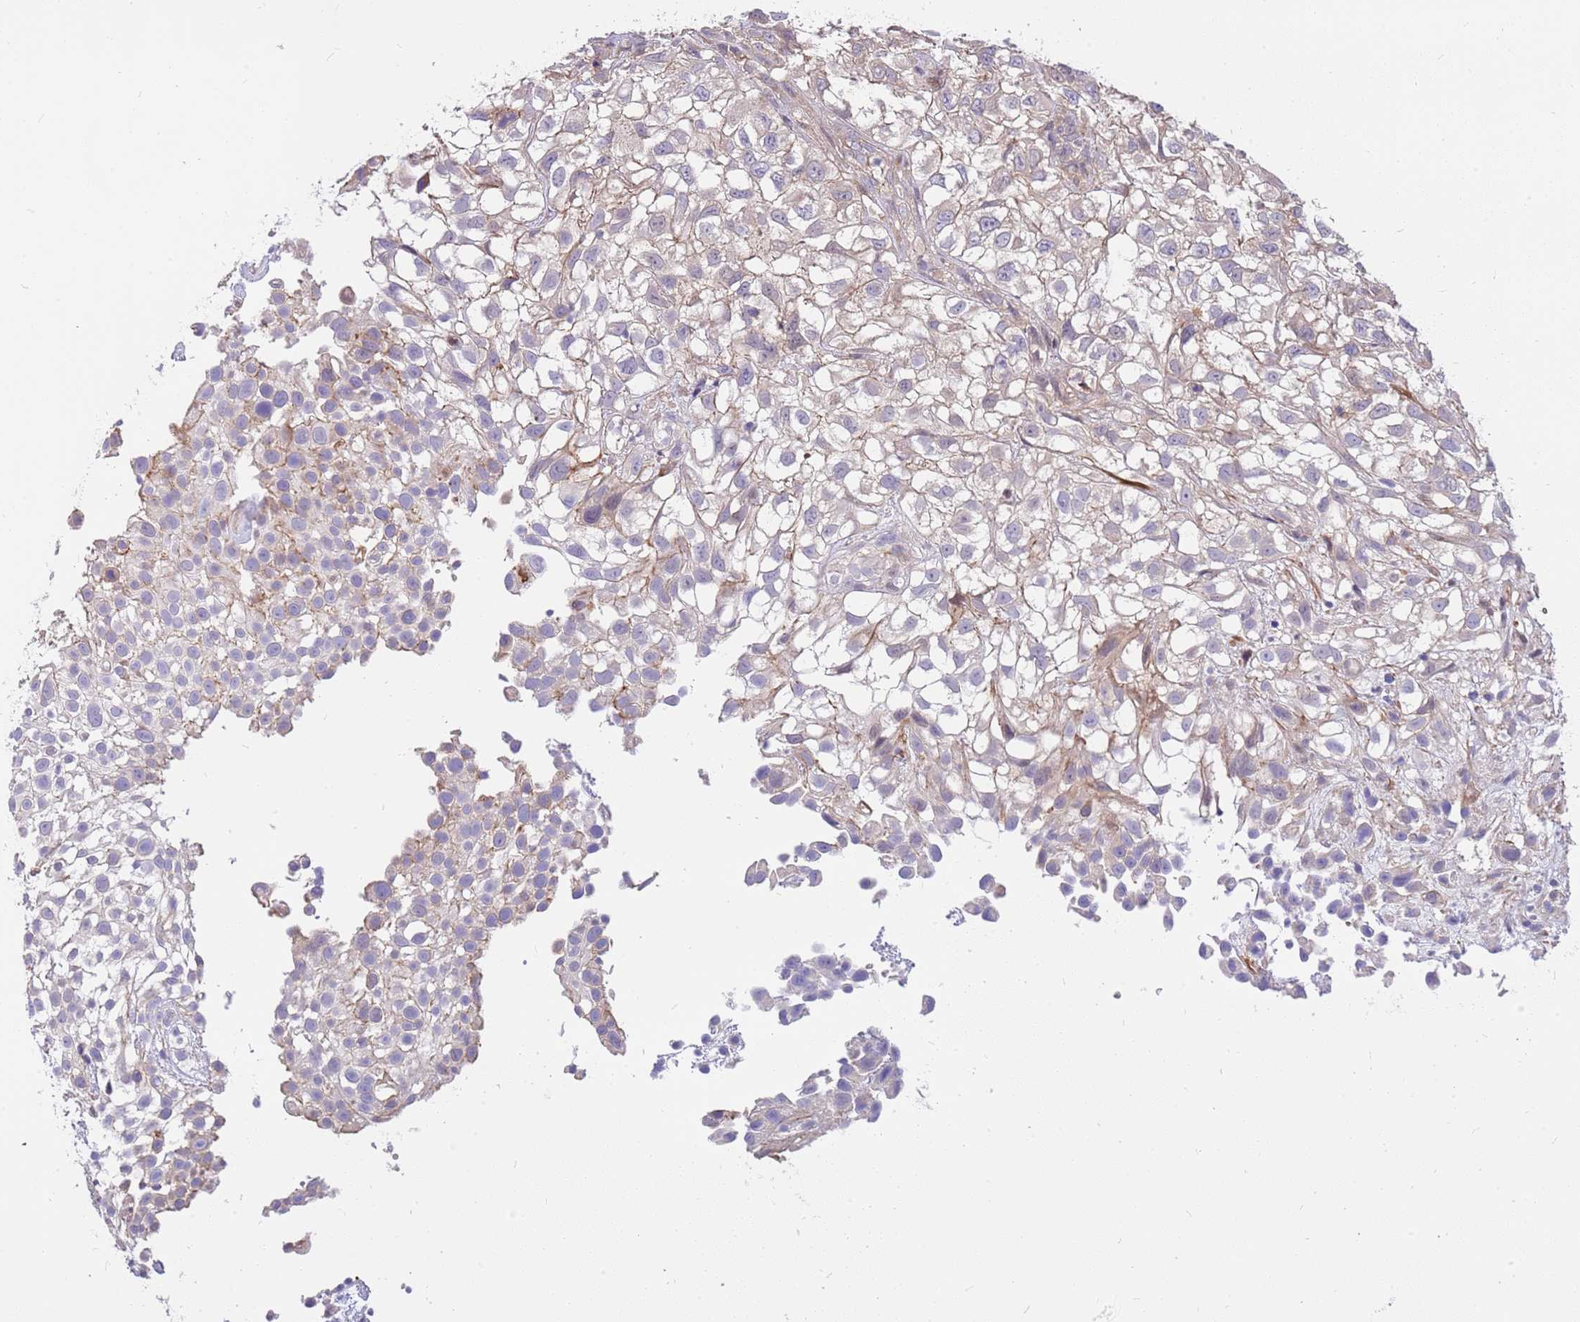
{"staining": {"intensity": "negative", "quantity": "none", "location": "none"}, "tissue": "urothelial cancer", "cell_type": "Tumor cells", "image_type": "cancer", "snomed": [{"axis": "morphology", "description": "Urothelial carcinoma, High grade"}, {"axis": "topography", "description": "Urinary bladder"}], "caption": "There is no significant staining in tumor cells of urothelial cancer.", "gene": "MVD", "patient": {"sex": "male", "age": 56}}